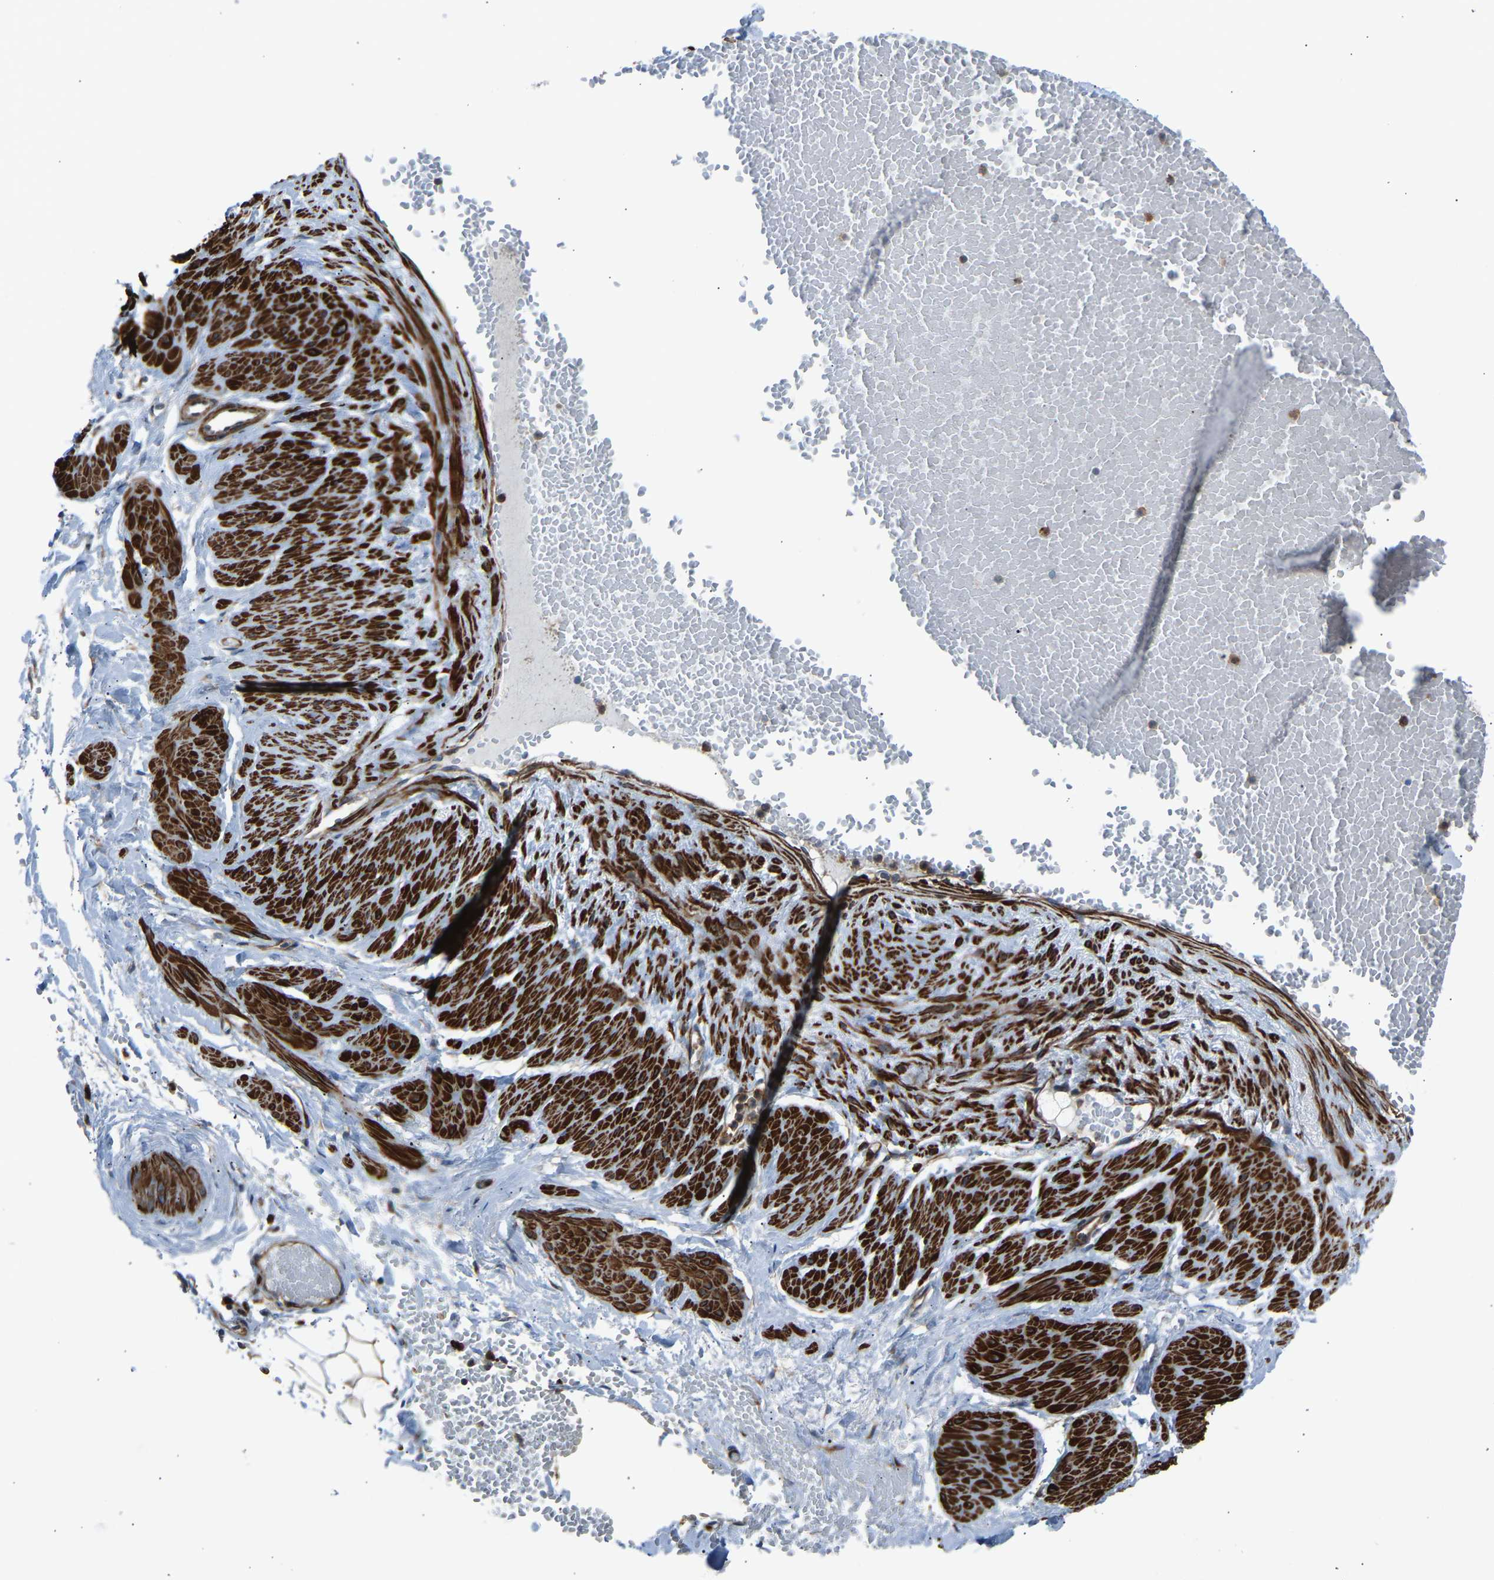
{"staining": {"intensity": "negative", "quantity": "none", "location": "none"}, "tissue": "adipose tissue", "cell_type": "Adipocytes", "image_type": "normal", "snomed": [{"axis": "morphology", "description": "Normal tissue, NOS"}, {"axis": "topography", "description": "Soft tissue"}], "caption": "Image shows no significant protein staining in adipocytes of normal adipose tissue.", "gene": "VPS41", "patient": {"sex": "male", "age": 72}}